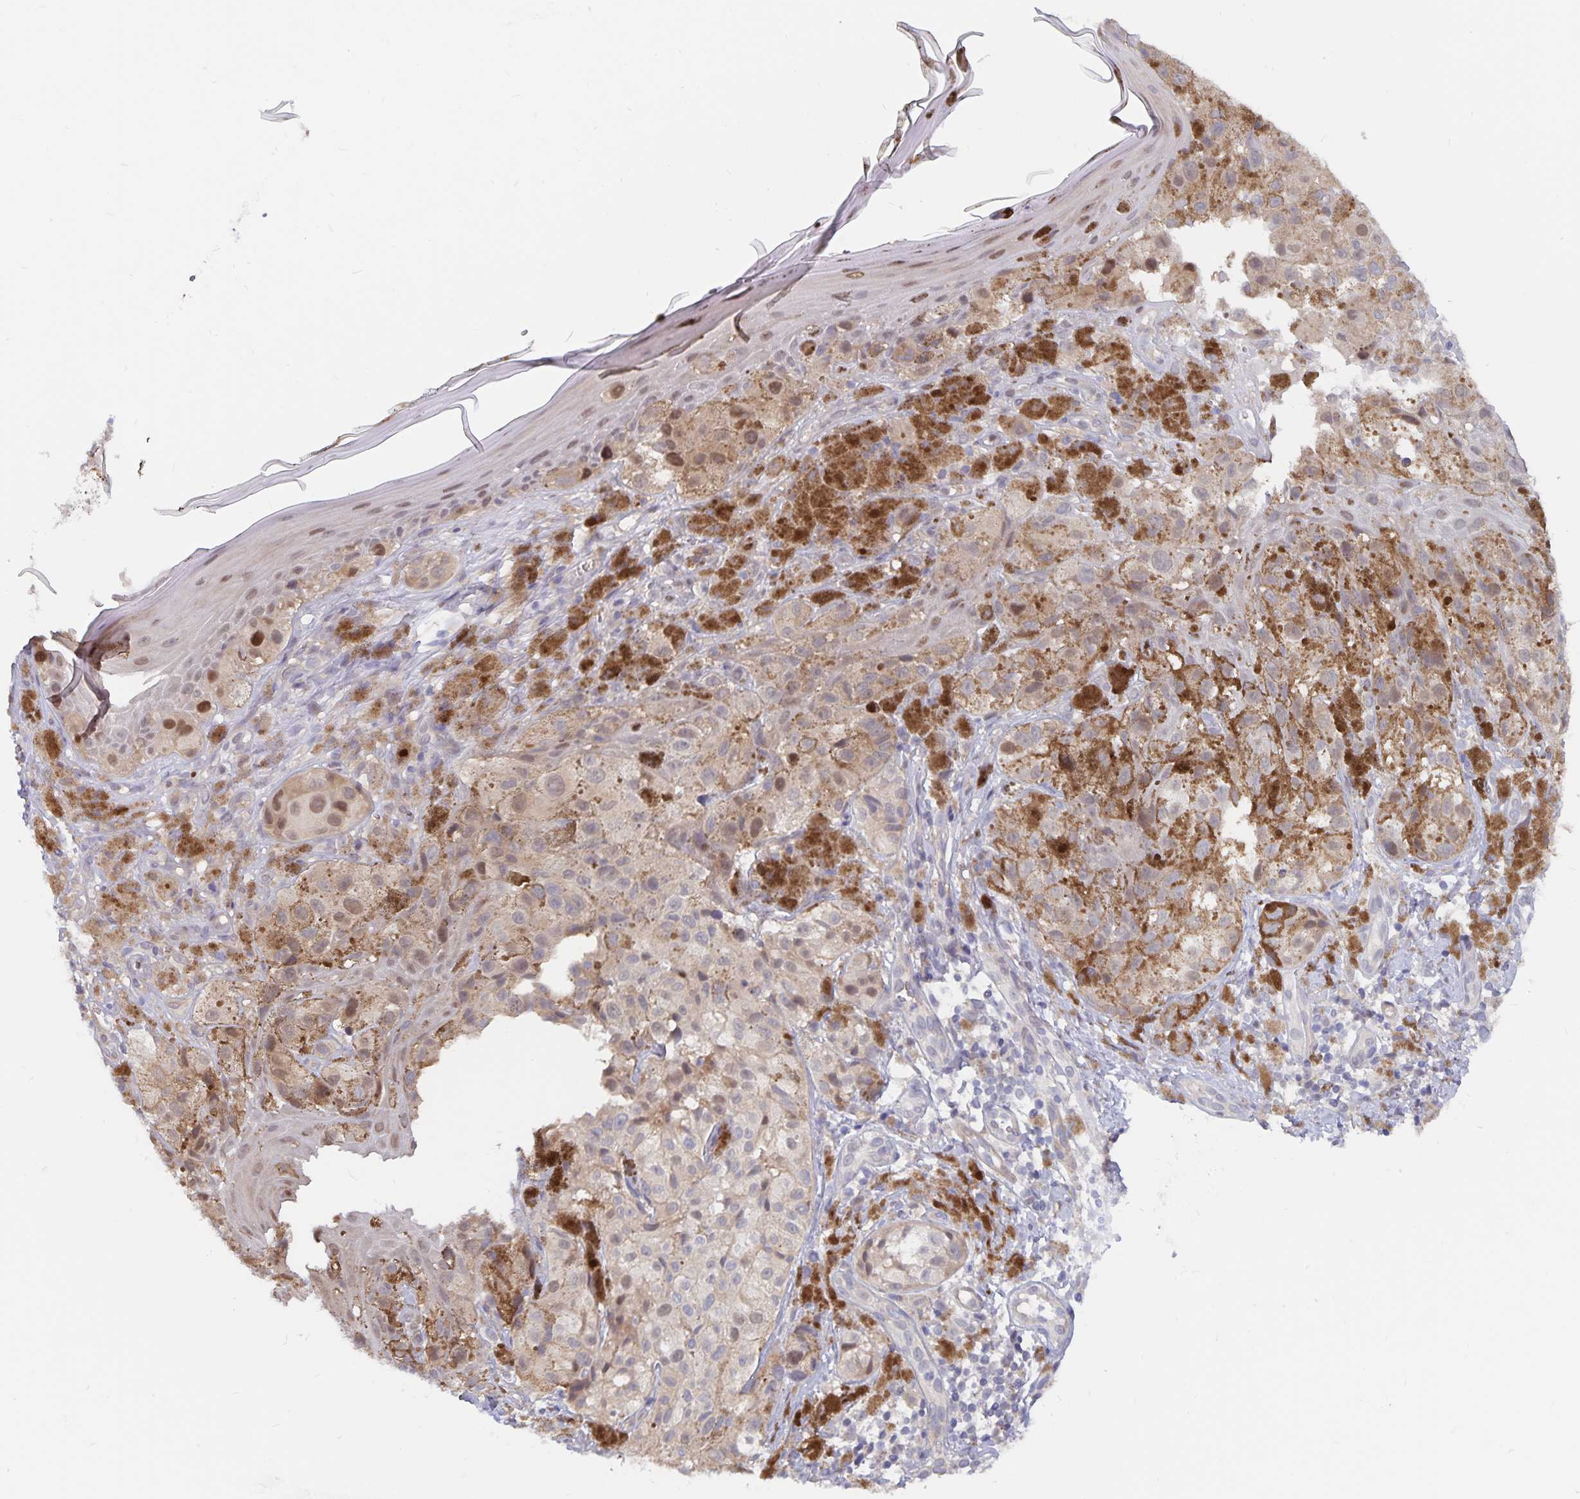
{"staining": {"intensity": "weak", "quantity": "<25%", "location": "nuclear"}, "tissue": "melanoma", "cell_type": "Tumor cells", "image_type": "cancer", "snomed": [{"axis": "morphology", "description": "Malignant melanoma, NOS"}, {"axis": "topography", "description": "Skin"}], "caption": "Melanoma was stained to show a protein in brown. There is no significant staining in tumor cells.", "gene": "BAG6", "patient": {"sex": "male", "age": 61}}